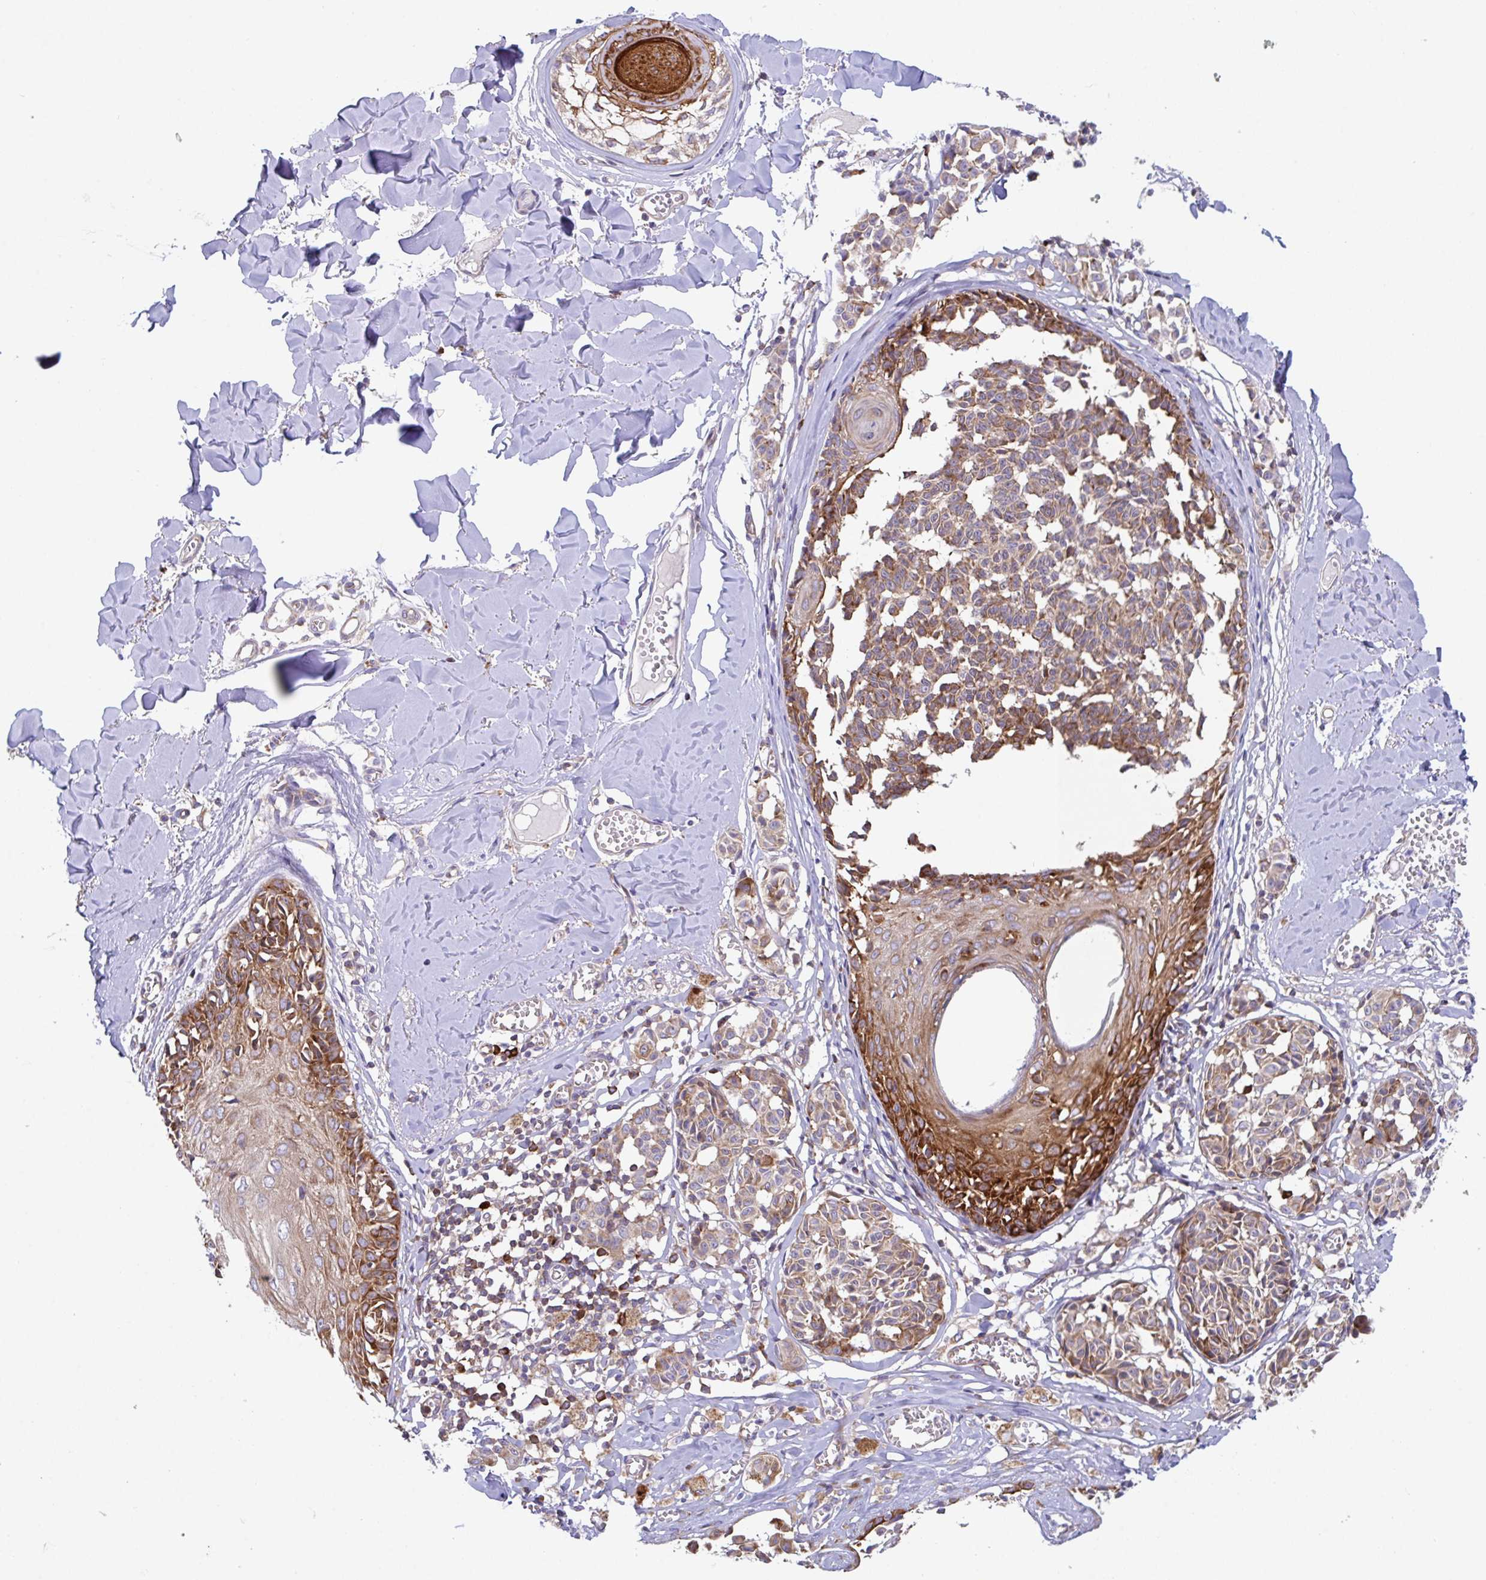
{"staining": {"intensity": "moderate", "quantity": "25%-75%", "location": "cytoplasmic/membranous"}, "tissue": "melanoma", "cell_type": "Tumor cells", "image_type": "cancer", "snomed": [{"axis": "morphology", "description": "Malignant melanoma, NOS"}, {"axis": "topography", "description": "Skin"}], "caption": "A high-resolution micrograph shows IHC staining of malignant melanoma, which shows moderate cytoplasmic/membranous expression in approximately 25%-75% of tumor cells.", "gene": "YARS2", "patient": {"sex": "female", "age": 43}}